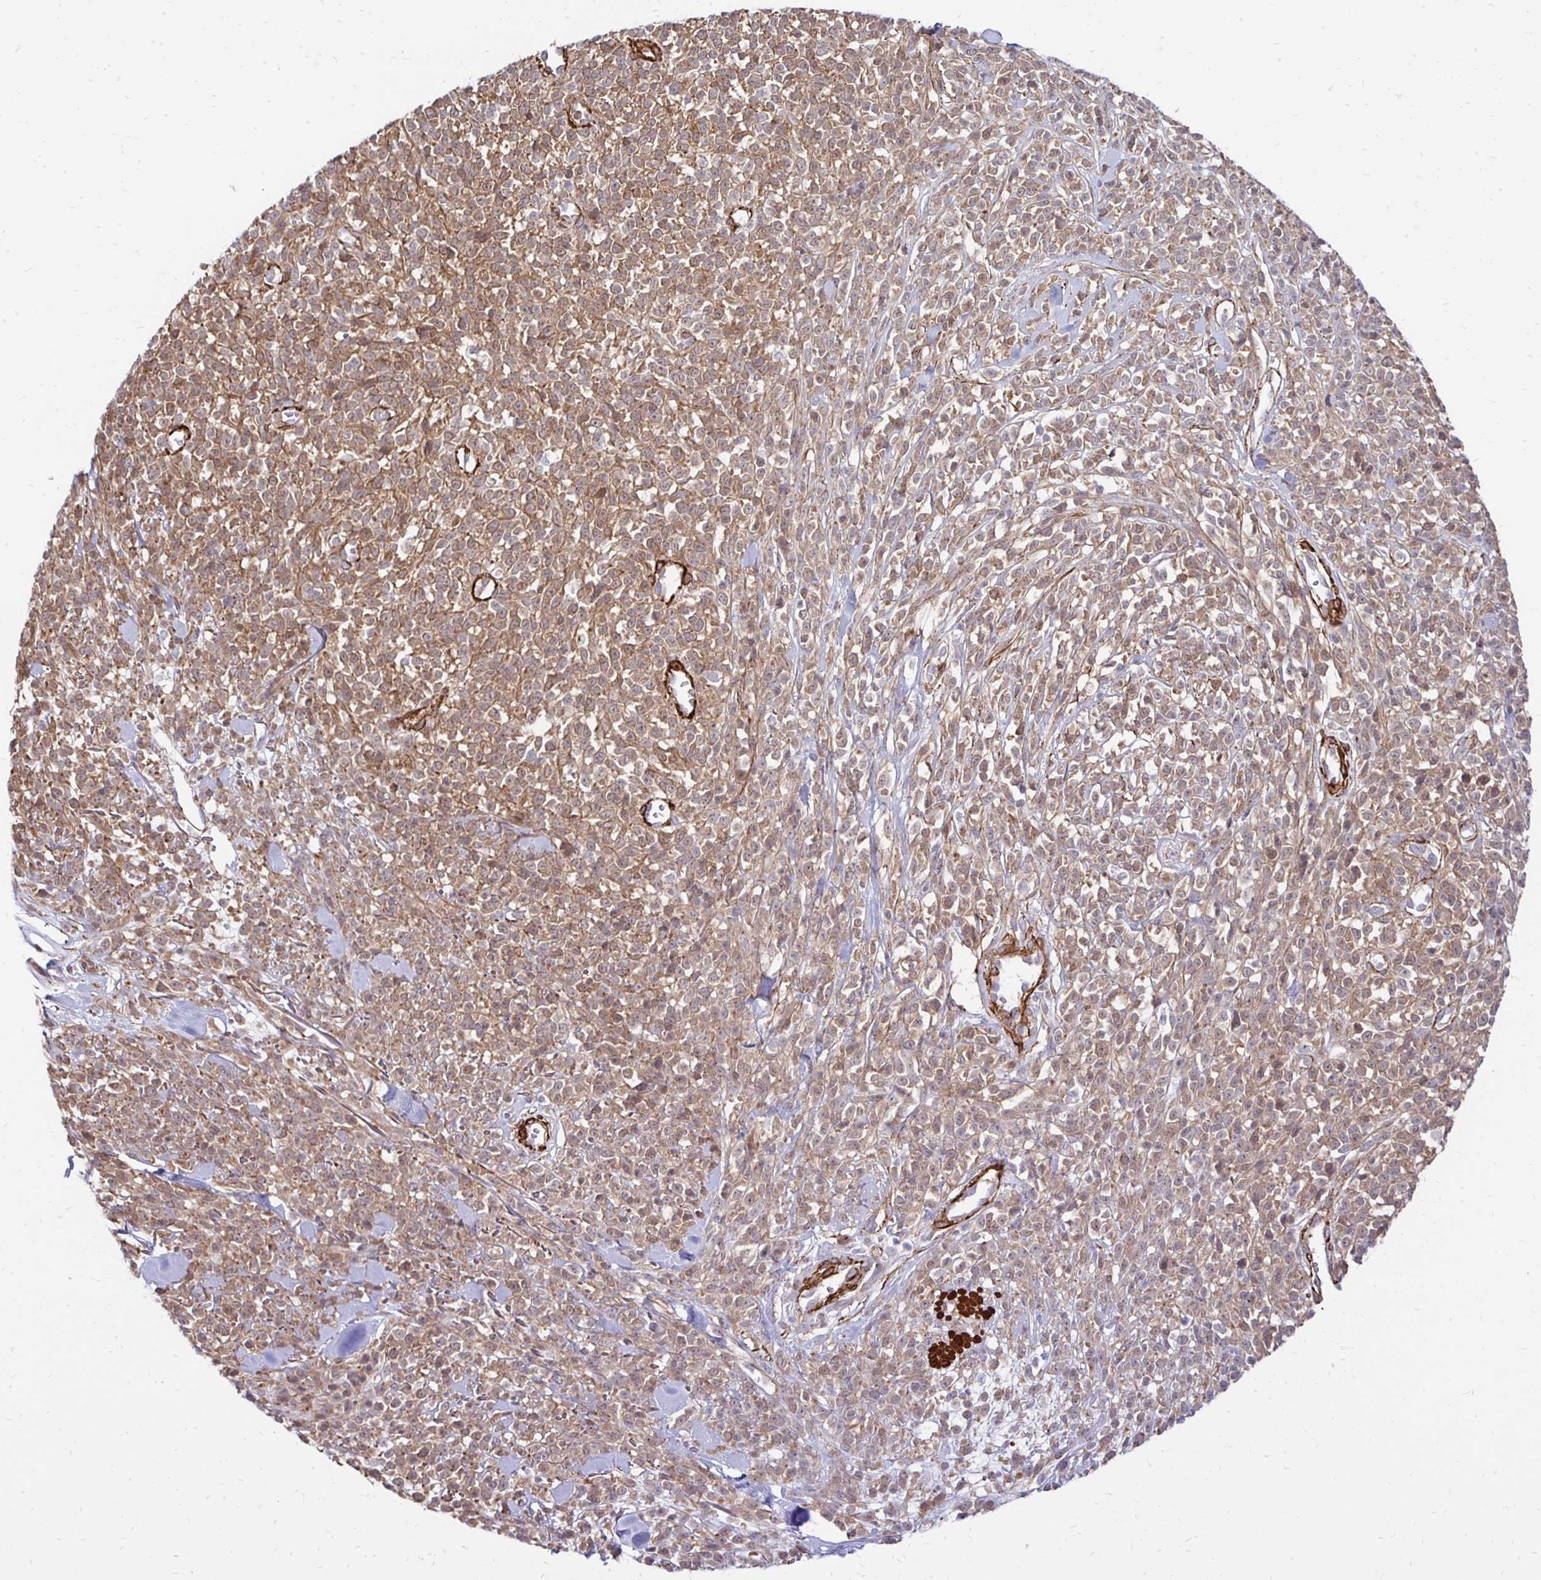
{"staining": {"intensity": "moderate", "quantity": ">75%", "location": "cytoplasmic/membranous"}, "tissue": "melanoma", "cell_type": "Tumor cells", "image_type": "cancer", "snomed": [{"axis": "morphology", "description": "Malignant melanoma, NOS"}, {"axis": "topography", "description": "Skin"}, {"axis": "topography", "description": "Skin of trunk"}], "caption": "This is a micrograph of immunohistochemistry (IHC) staining of malignant melanoma, which shows moderate positivity in the cytoplasmic/membranous of tumor cells.", "gene": "CTPS1", "patient": {"sex": "male", "age": 74}}